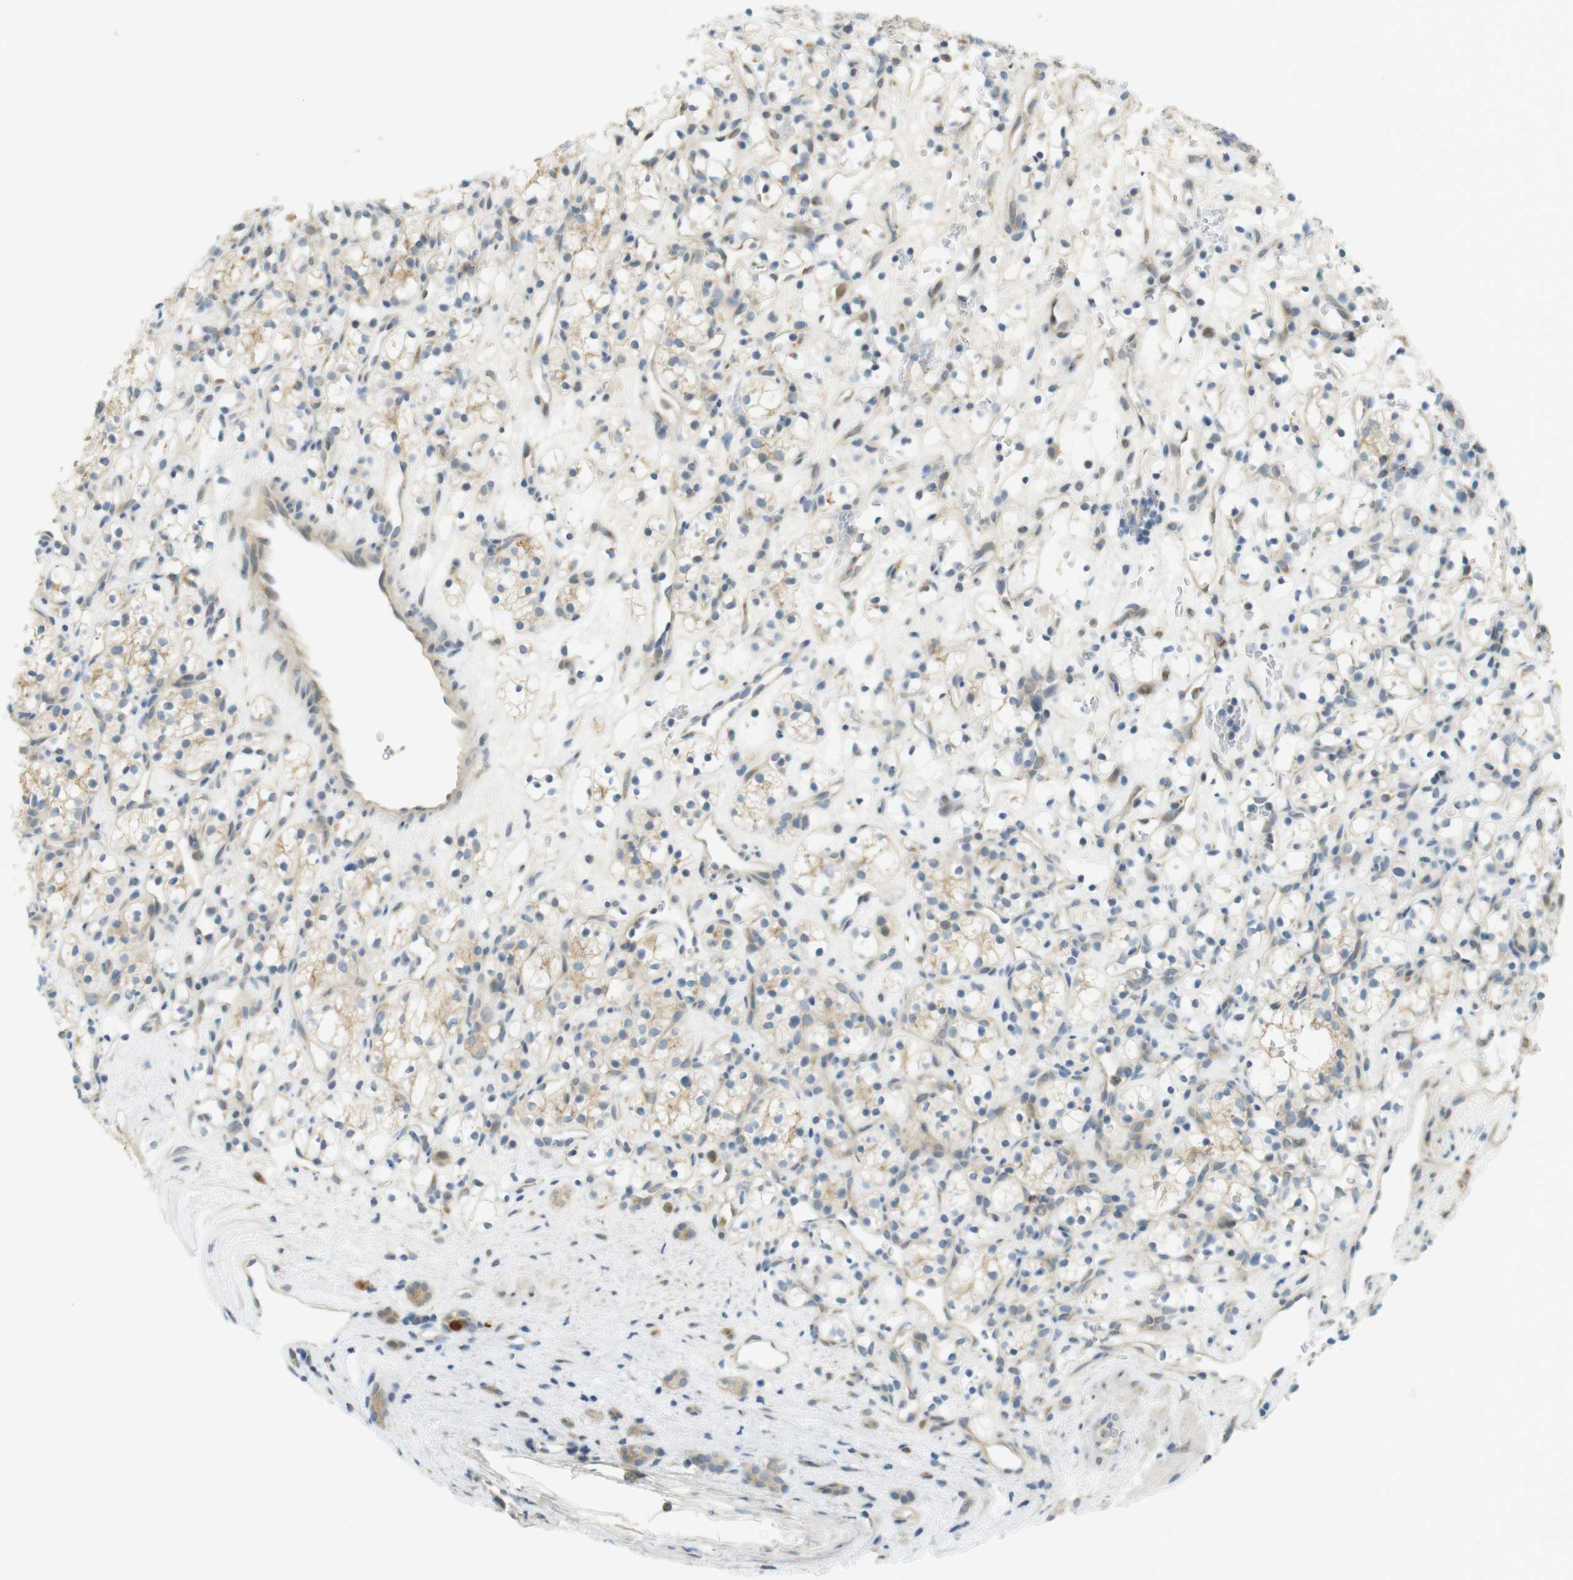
{"staining": {"intensity": "weak", "quantity": "25%-75%", "location": "cytoplasmic/membranous"}, "tissue": "renal cancer", "cell_type": "Tumor cells", "image_type": "cancer", "snomed": [{"axis": "morphology", "description": "Adenocarcinoma, NOS"}, {"axis": "topography", "description": "Kidney"}], "caption": "Brown immunohistochemical staining in human adenocarcinoma (renal) displays weak cytoplasmic/membranous expression in about 25%-75% of tumor cells. The staining was performed using DAB (3,3'-diaminobenzidine), with brown indicating positive protein expression. Nuclei are stained blue with hematoxylin.", "gene": "CLRN3", "patient": {"sex": "female", "age": 60}}